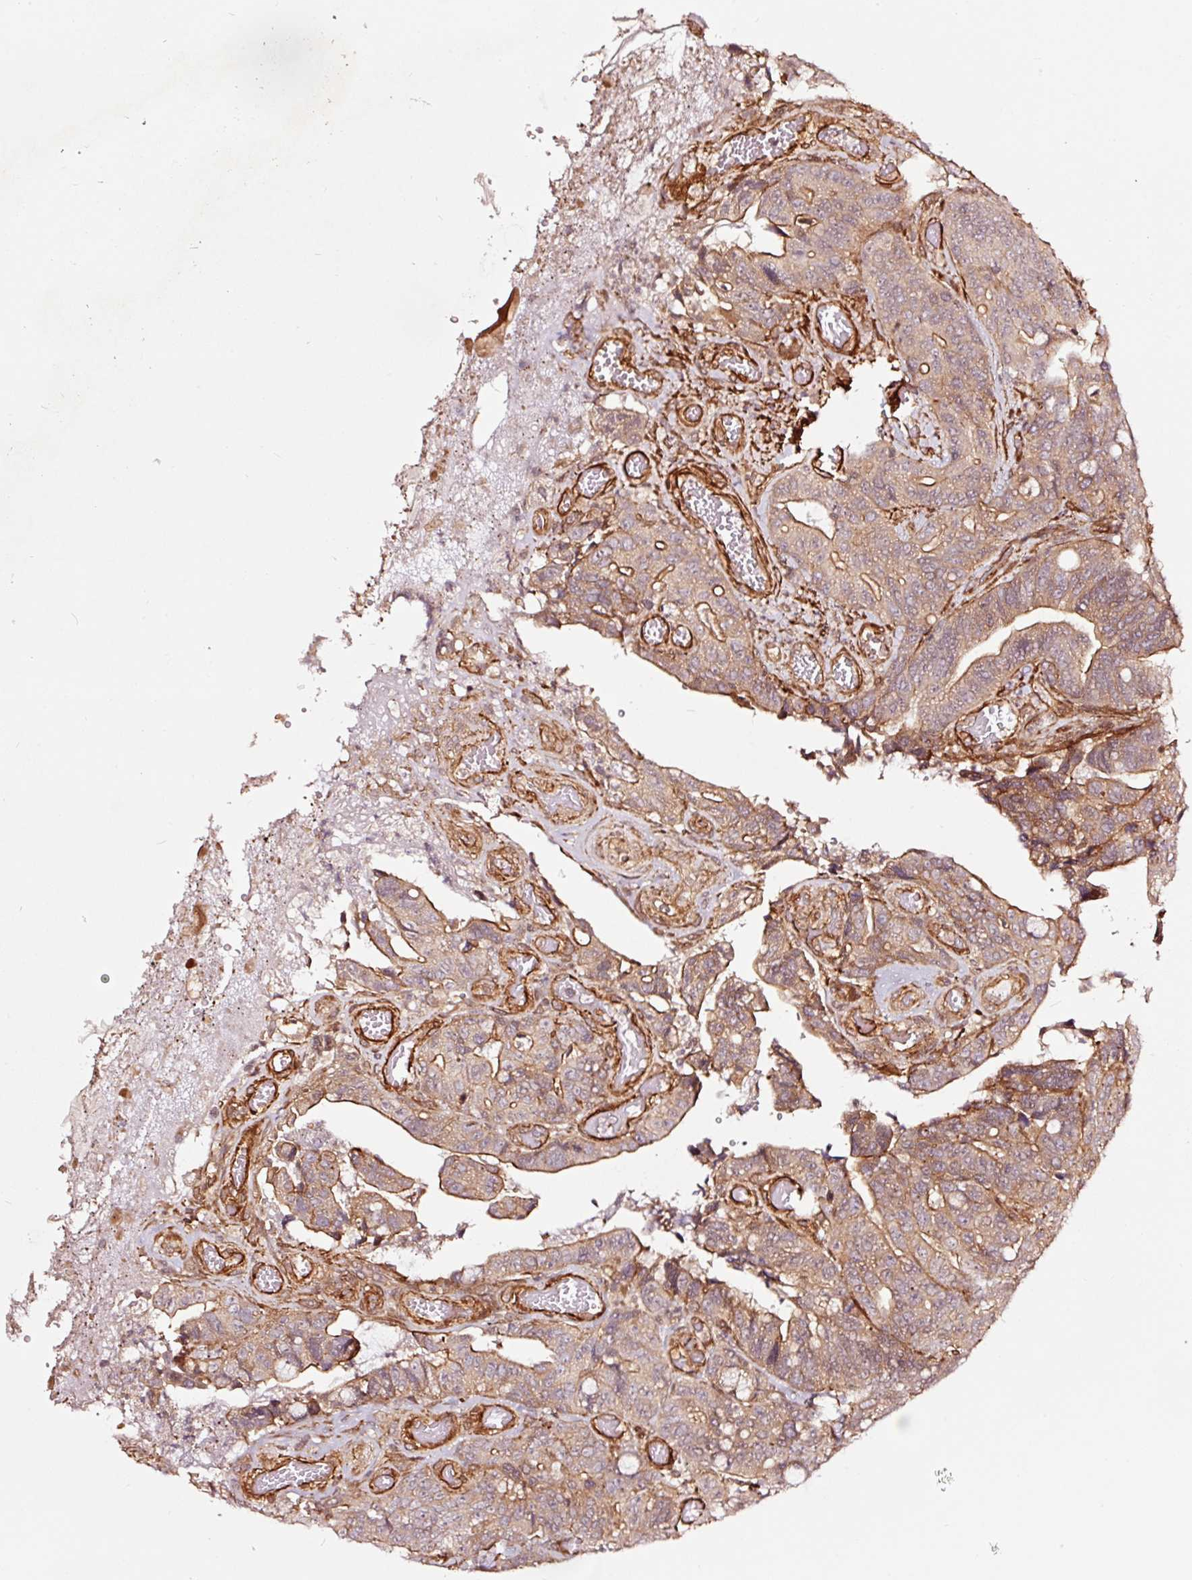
{"staining": {"intensity": "moderate", "quantity": "25%-75%", "location": "cytoplasmic/membranous"}, "tissue": "colorectal cancer", "cell_type": "Tumor cells", "image_type": "cancer", "snomed": [{"axis": "morphology", "description": "Adenocarcinoma, NOS"}, {"axis": "topography", "description": "Colon"}], "caption": "Brown immunohistochemical staining in human adenocarcinoma (colorectal) demonstrates moderate cytoplasmic/membranous positivity in approximately 25%-75% of tumor cells.", "gene": "TPM1", "patient": {"sex": "female", "age": 82}}